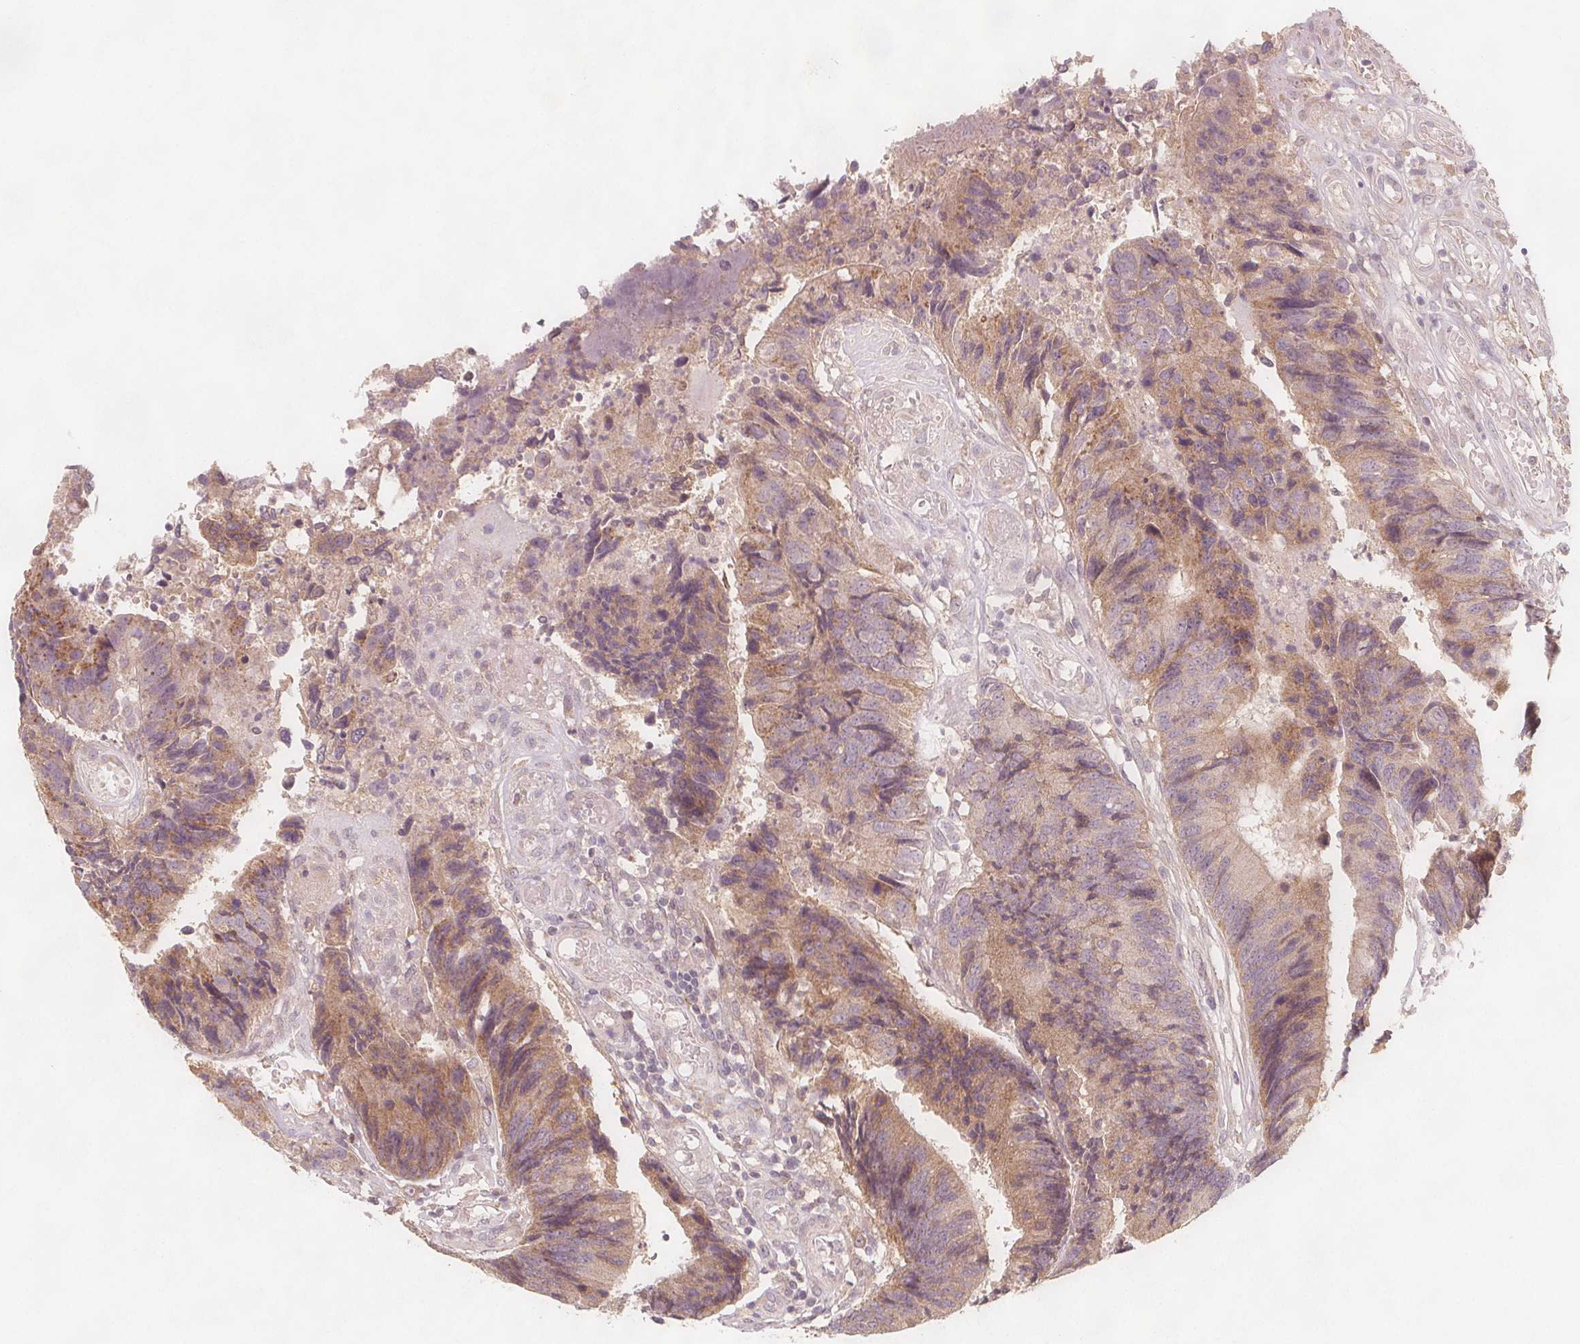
{"staining": {"intensity": "weak", "quantity": "25%-75%", "location": "cytoplasmic/membranous"}, "tissue": "colorectal cancer", "cell_type": "Tumor cells", "image_type": "cancer", "snomed": [{"axis": "morphology", "description": "Adenocarcinoma, NOS"}, {"axis": "topography", "description": "Colon"}], "caption": "High-magnification brightfield microscopy of colorectal cancer stained with DAB (3,3'-diaminobenzidine) (brown) and counterstained with hematoxylin (blue). tumor cells exhibit weak cytoplasmic/membranous staining is identified in about25%-75% of cells.", "gene": "NCSTN", "patient": {"sex": "female", "age": 67}}